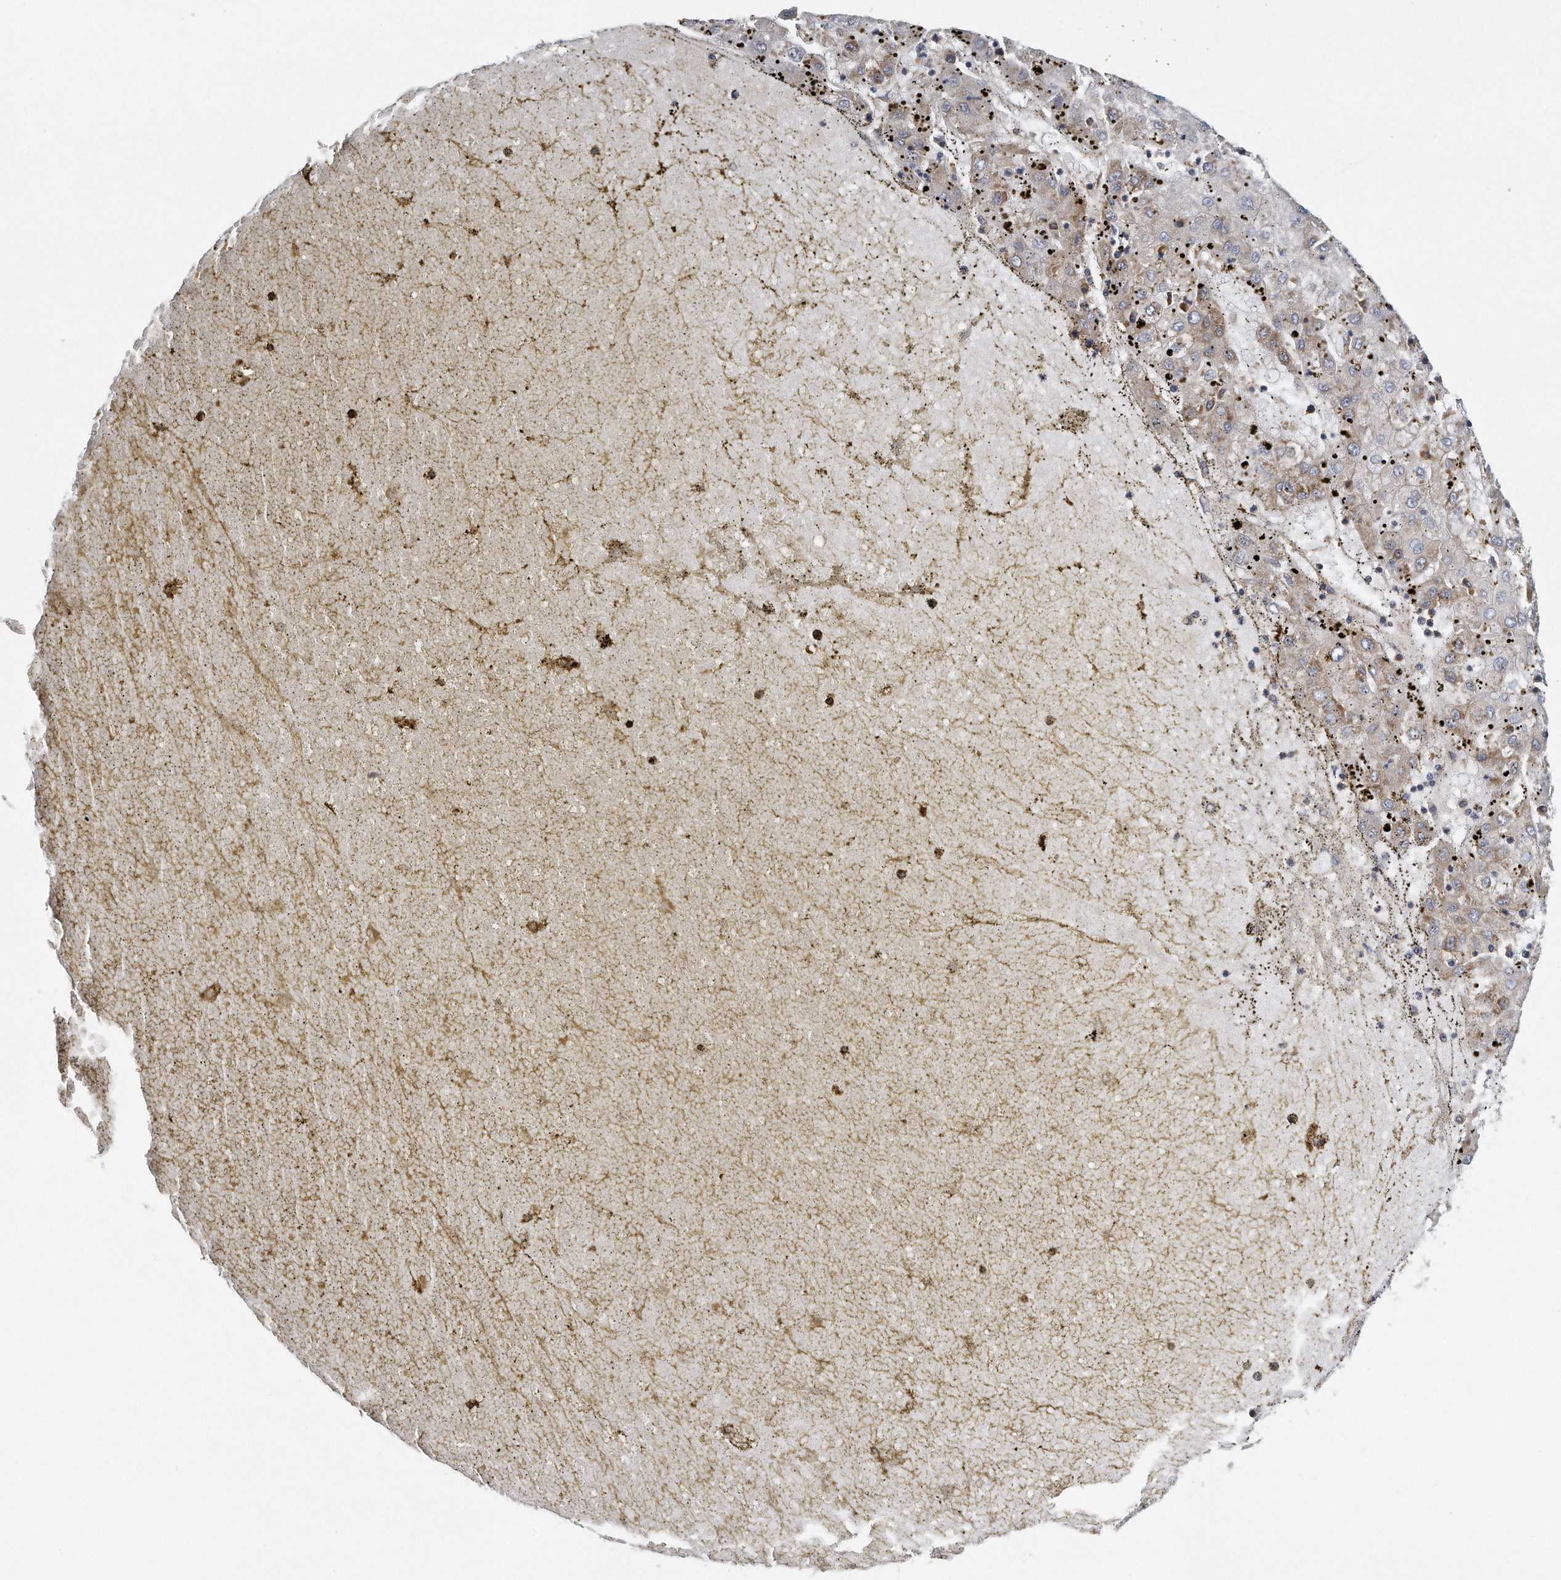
{"staining": {"intensity": "negative", "quantity": "none", "location": "none"}, "tissue": "liver cancer", "cell_type": "Tumor cells", "image_type": "cancer", "snomed": [{"axis": "morphology", "description": "Carcinoma, Hepatocellular, NOS"}, {"axis": "topography", "description": "Liver"}], "caption": "IHC micrograph of neoplastic tissue: hepatocellular carcinoma (liver) stained with DAB (3,3'-diaminobenzidine) shows no significant protein expression in tumor cells.", "gene": "EIF3I", "patient": {"sex": "male", "age": 72}}